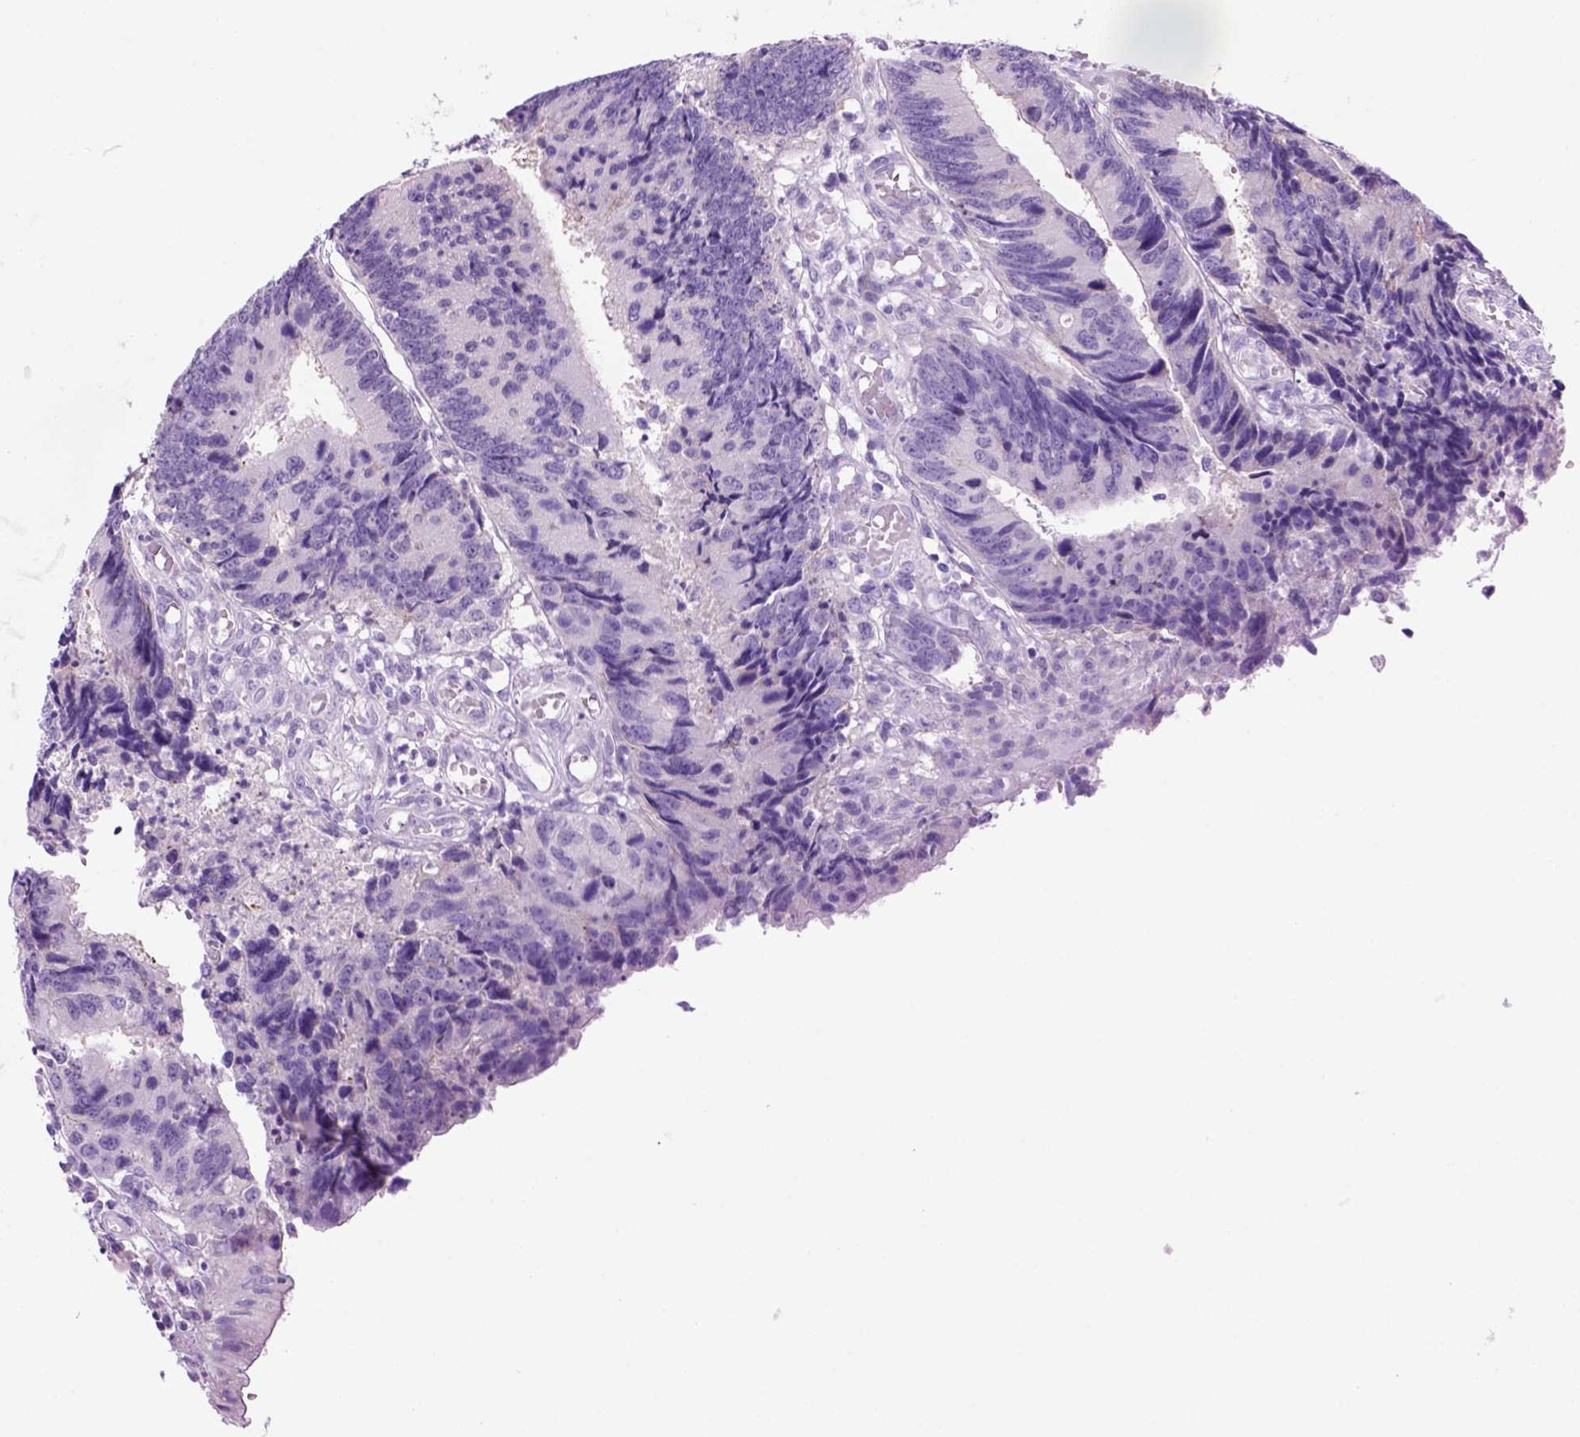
{"staining": {"intensity": "negative", "quantity": "none", "location": "none"}, "tissue": "colorectal cancer", "cell_type": "Tumor cells", "image_type": "cancer", "snomed": [{"axis": "morphology", "description": "Adenocarcinoma, NOS"}, {"axis": "topography", "description": "Colon"}], "caption": "Immunohistochemical staining of colorectal adenocarcinoma exhibits no significant expression in tumor cells.", "gene": "HHIPL2", "patient": {"sex": "female", "age": 67}}